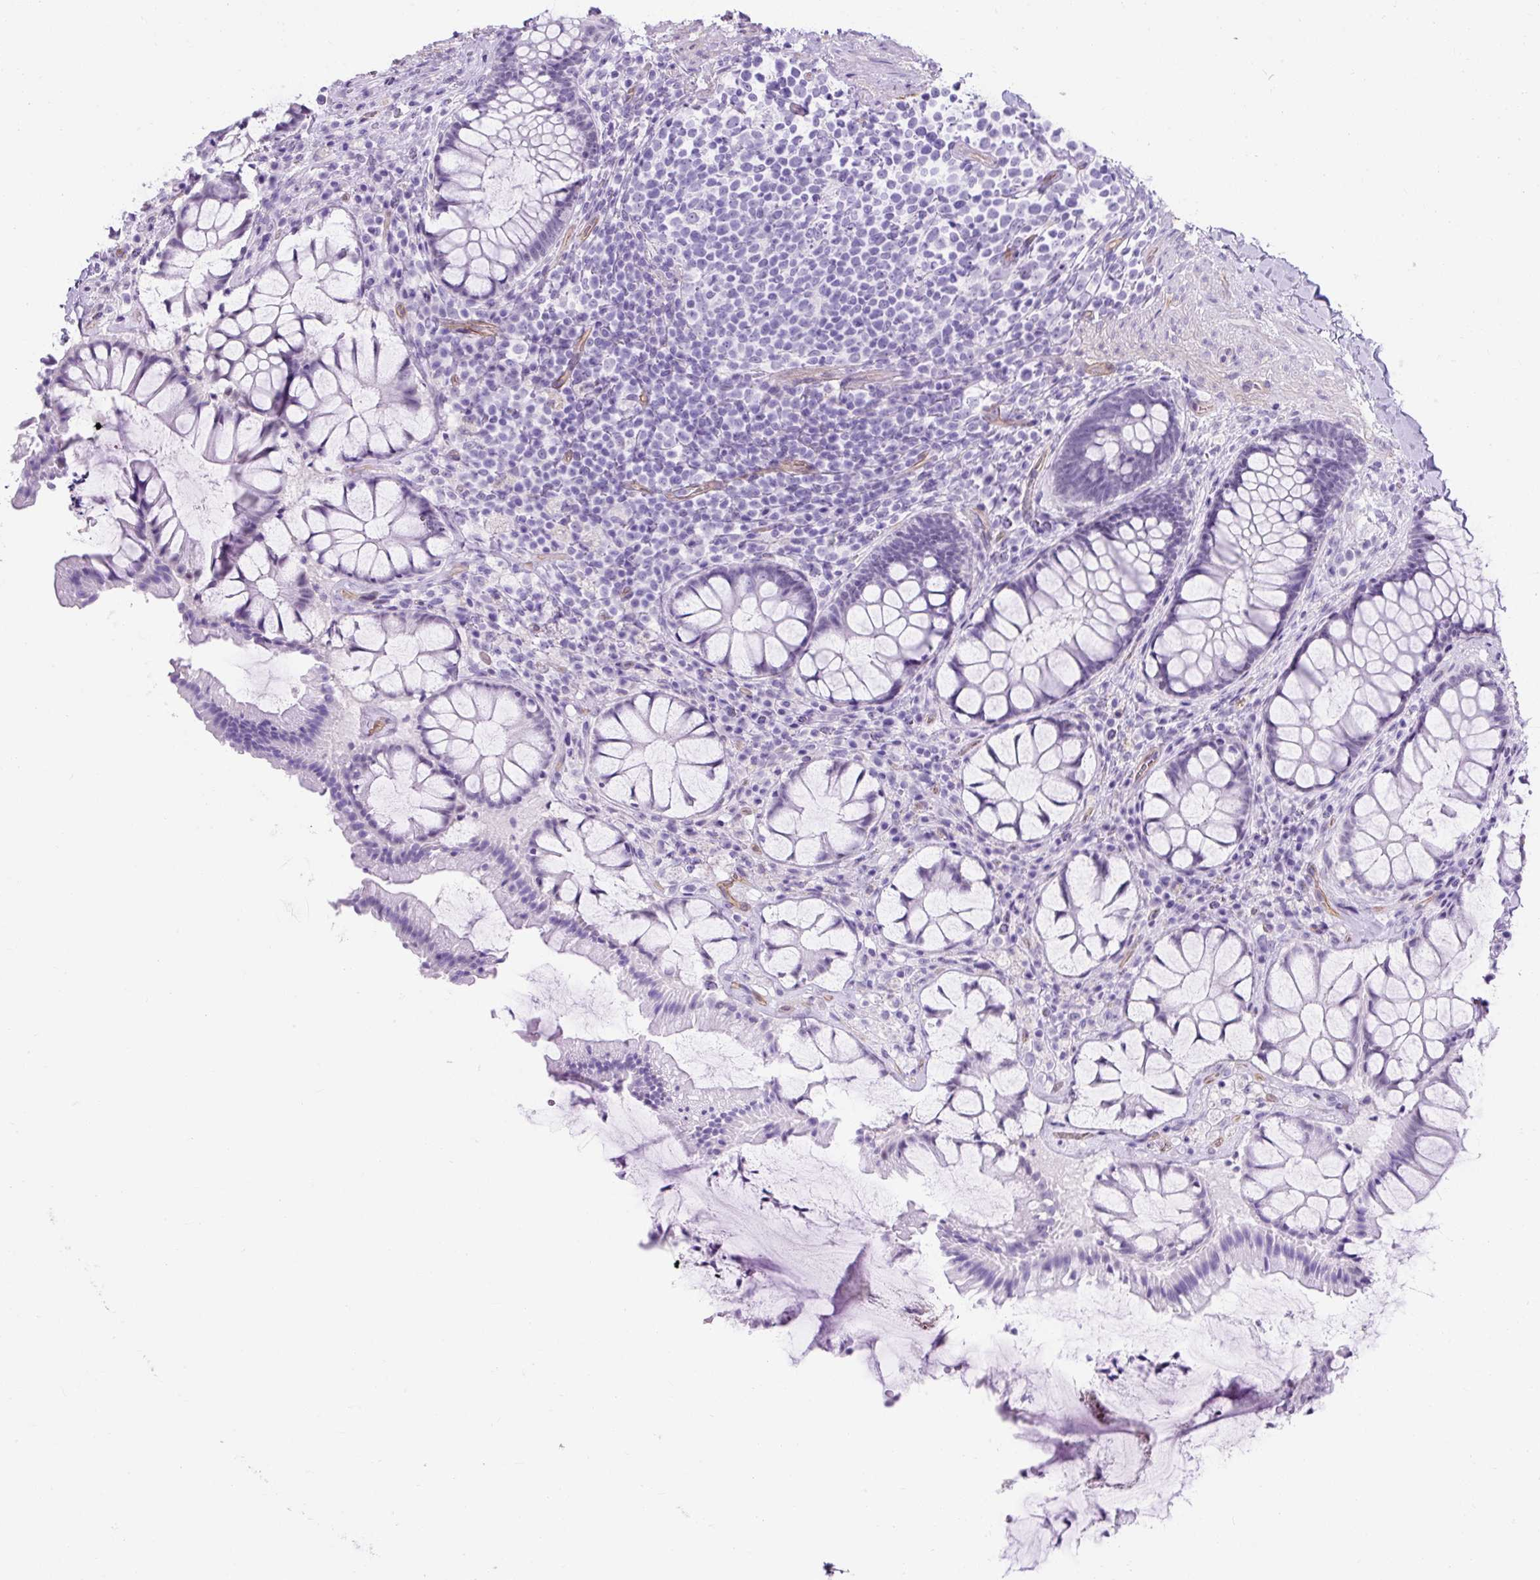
{"staining": {"intensity": "negative", "quantity": "none", "location": "none"}, "tissue": "rectum", "cell_type": "Glandular cells", "image_type": "normal", "snomed": [{"axis": "morphology", "description": "Normal tissue, NOS"}, {"axis": "topography", "description": "Rectum"}], "caption": "Photomicrograph shows no protein positivity in glandular cells of benign rectum.", "gene": "KRT12", "patient": {"sex": "female", "age": 58}}